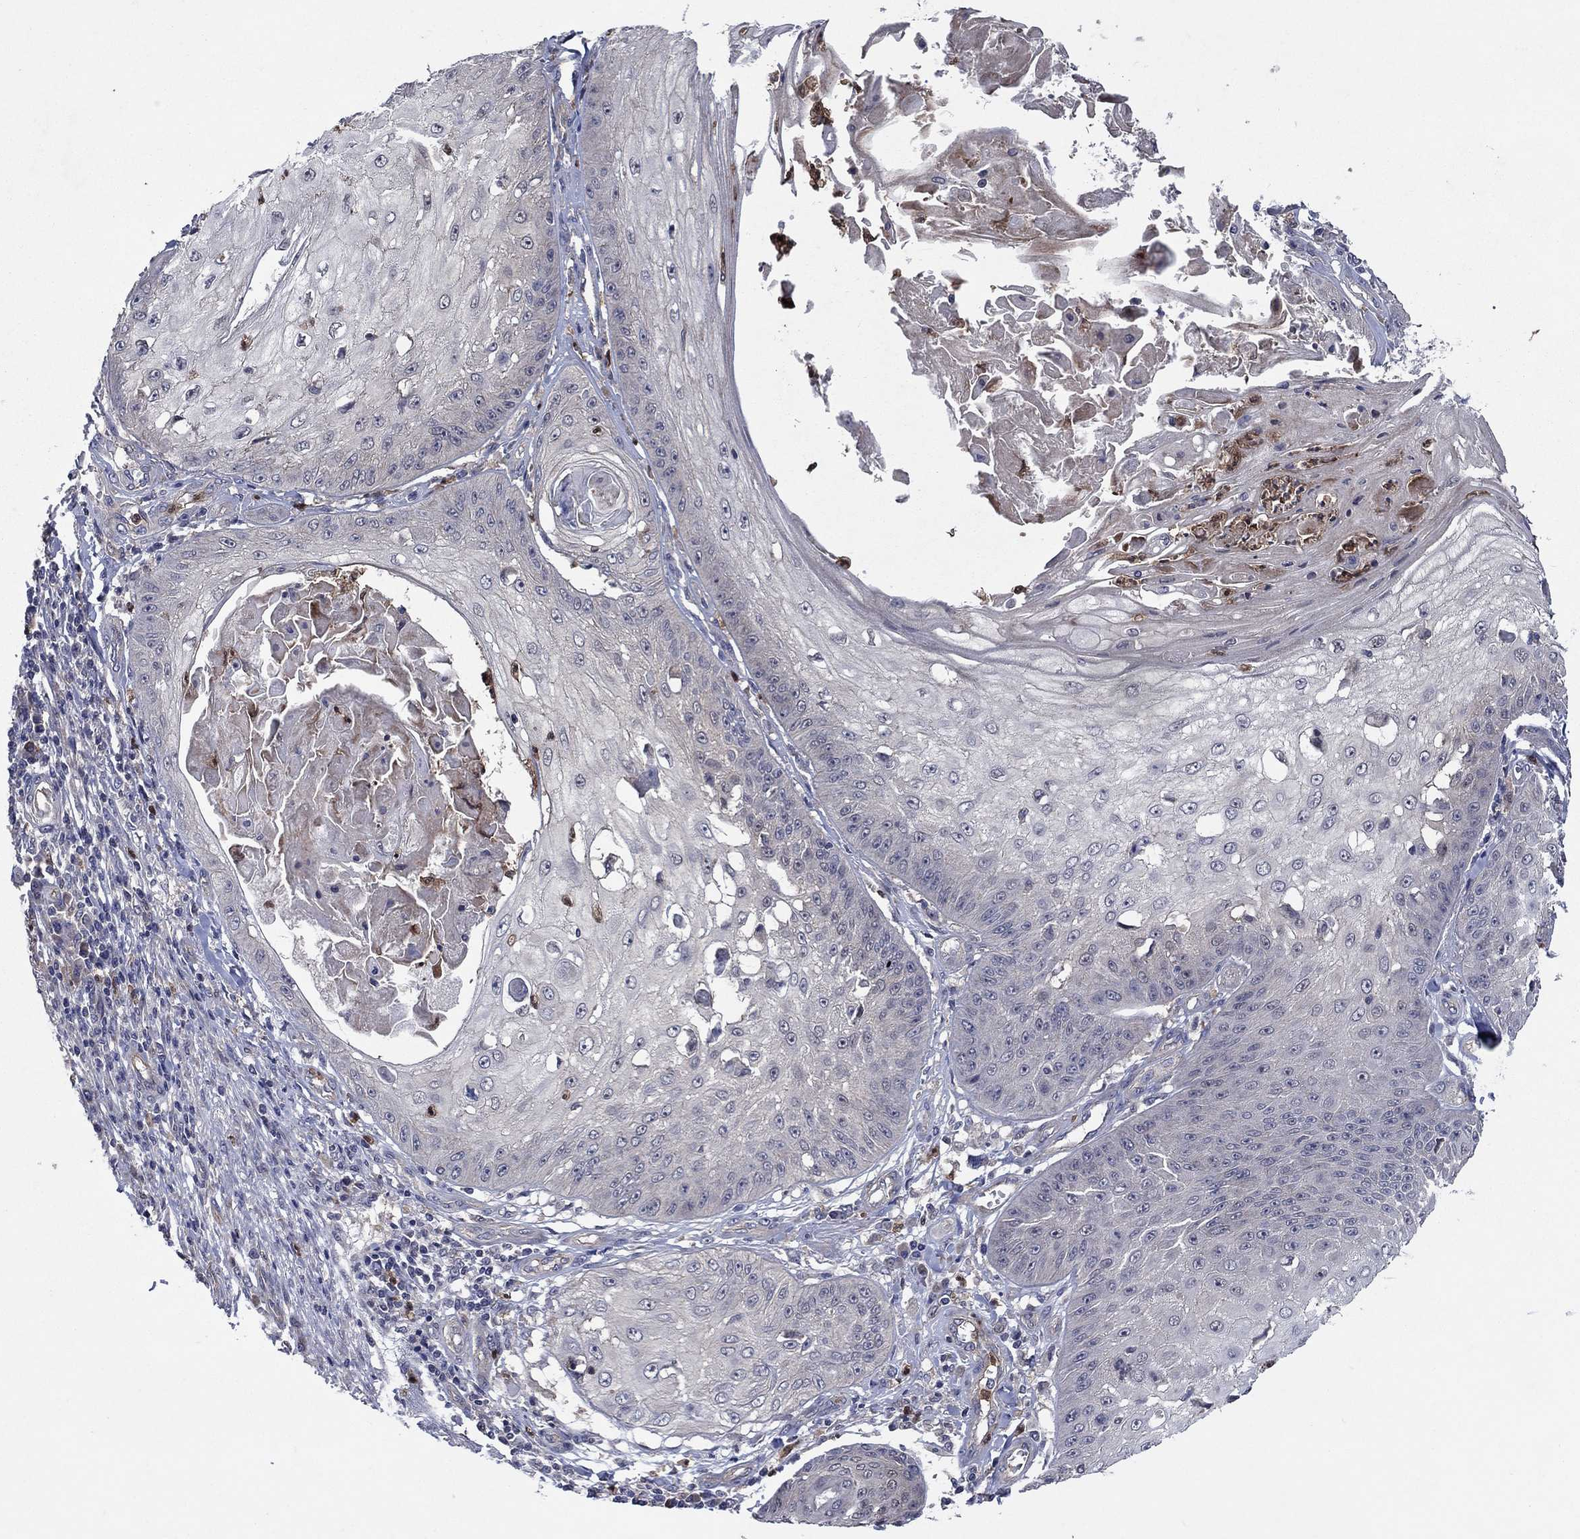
{"staining": {"intensity": "negative", "quantity": "none", "location": "none"}, "tissue": "skin cancer", "cell_type": "Tumor cells", "image_type": "cancer", "snomed": [{"axis": "morphology", "description": "Squamous cell carcinoma, NOS"}, {"axis": "topography", "description": "Skin"}], "caption": "A histopathology image of human squamous cell carcinoma (skin) is negative for staining in tumor cells.", "gene": "MSRB1", "patient": {"sex": "male", "age": 70}}